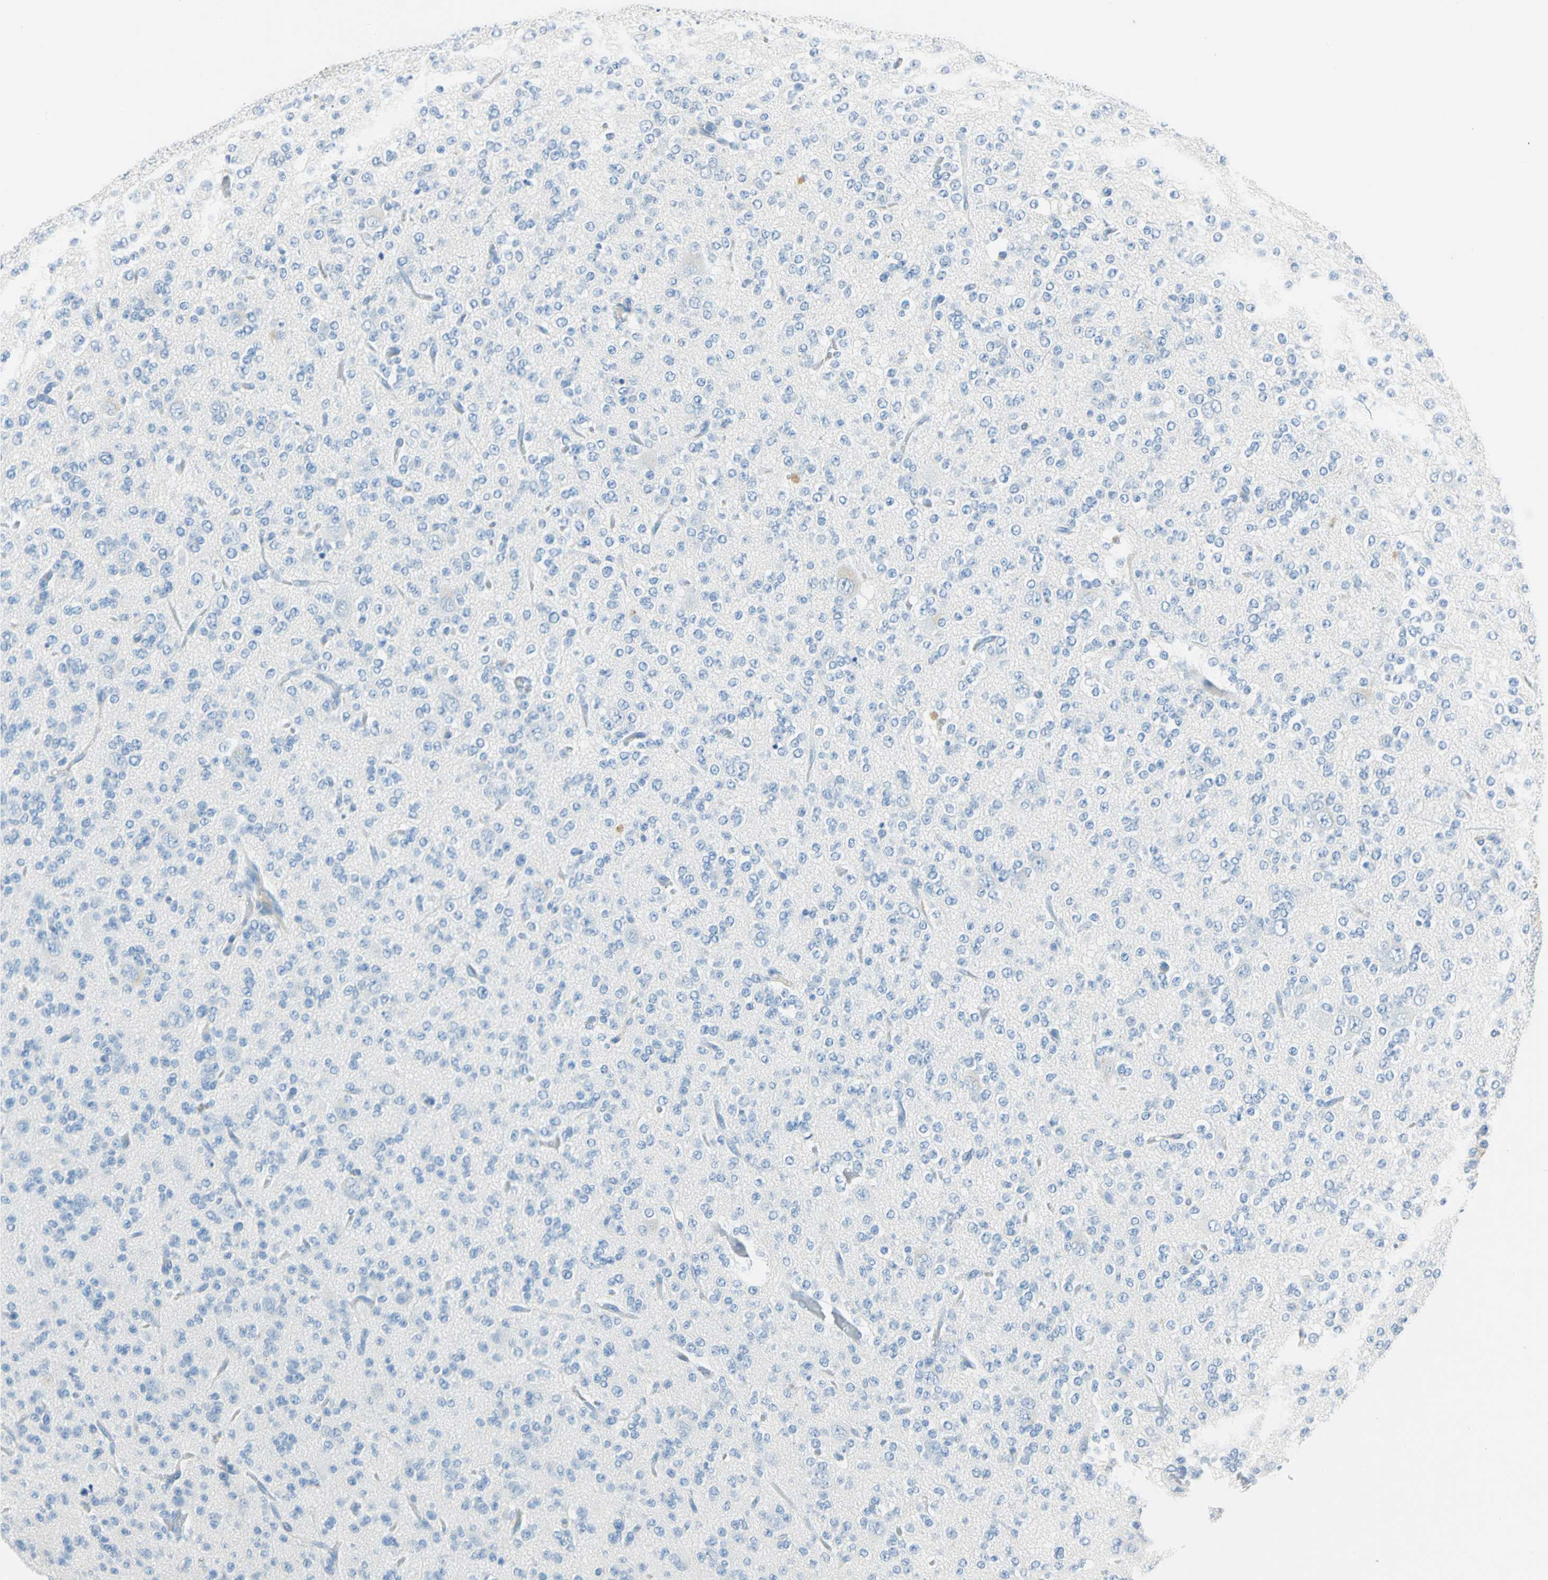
{"staining": {"intensity": "negative", "quantity": "none", "location": "none"}, "tissue": "glioma", "cell_type": "Tumor cells", "image_type": "cancer", "snomed": [{"axis": "morphology", "description": "Glioma, malignant, Low grade"}, {"axis": "topography", "description": "Brain"}], "caption": "Histopathology image shows no protein staining in tumor cells of glioma tissue.", "gene": "ANXA4", "patient": {"sex": "male", "age": 38}}